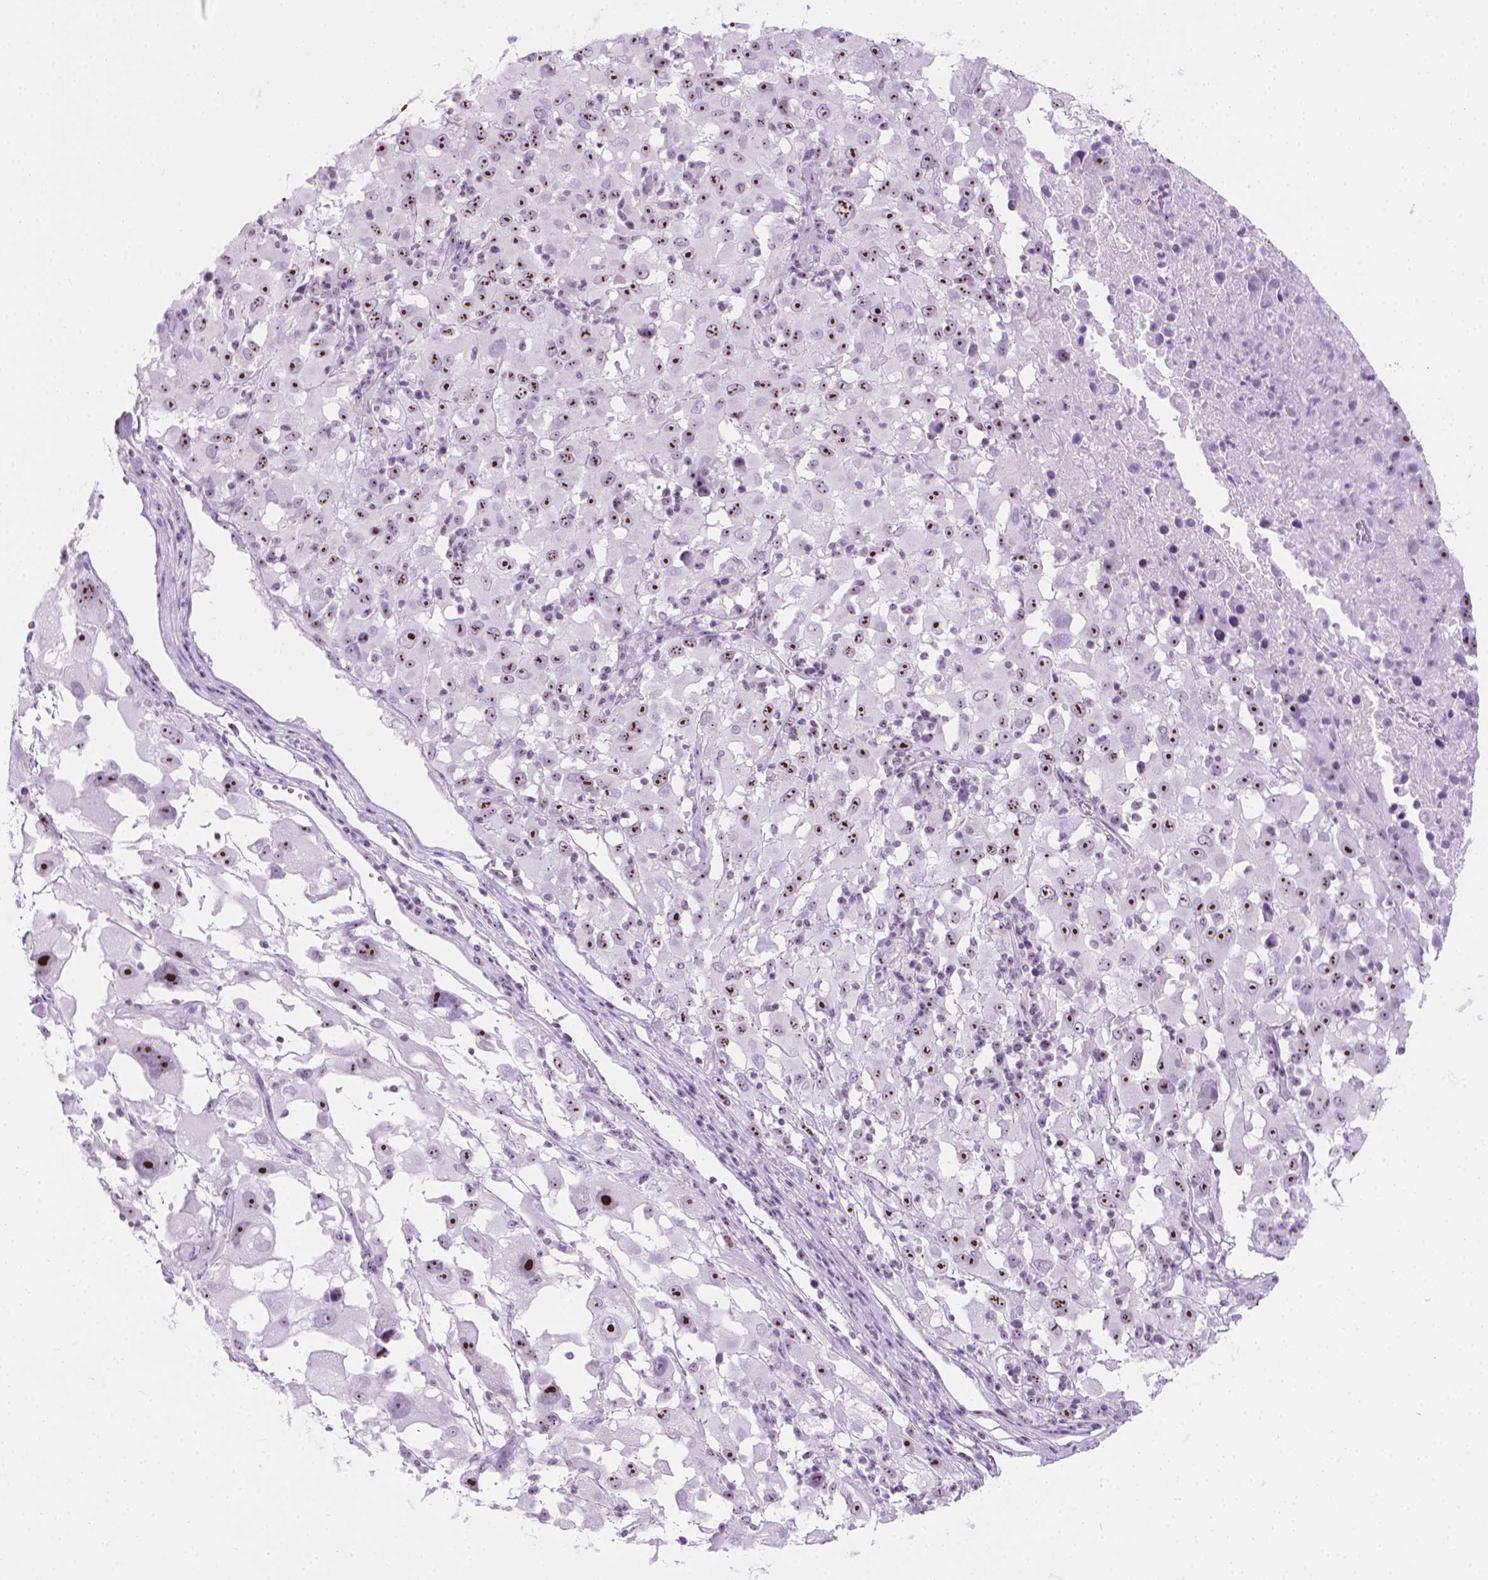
{"staining": {"intensity": "strong", "quantity": "25%-75%", "location": "nuclear"}, "tissue": "melanoma", "cell_type": "Tumor cells", "image_type": "cancer", "snomed": [{"axis": "morphology", "description": "Malignant melanoma, Metastatic site"}, {"axis": "topography", "description": "Soft tissue"}], "caption": "The histopathology image reveals a brown stain indicating the presence of a protein in the nuclear of tumor cells in melanoma. (DAB (3,3'-diaminobenzidine) IHC with brightfield microscopy, high magnification).", "gene": "NOL7", "patient": {"sex": "male", "age": 50}}